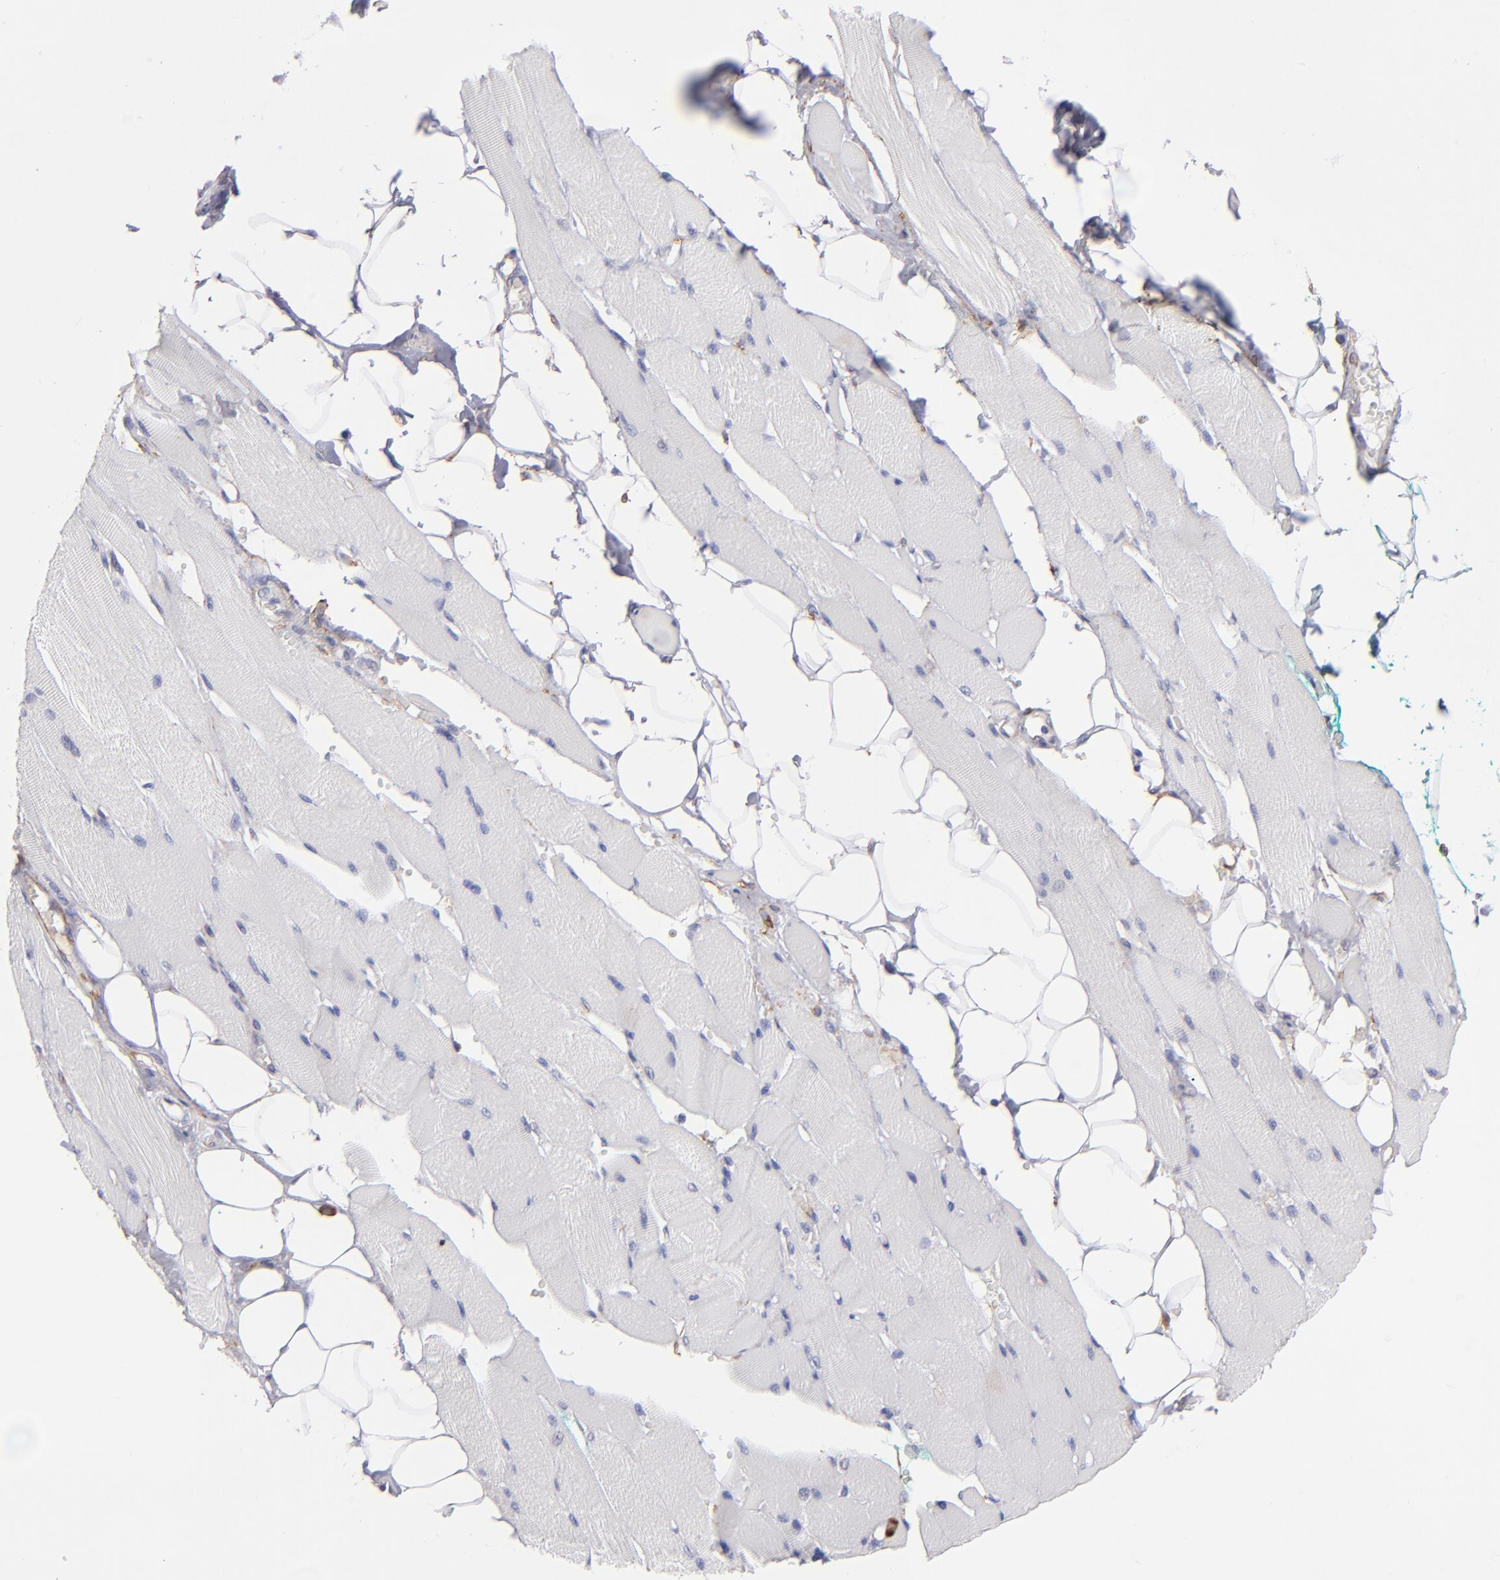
{"staining": {"intensity": "negative", "quantity": "none", "location": "none"}, "tissue": "skeletal muscle", "cell_type": "Myocytes", "image_type": "normal", "snomed": [{"axis": "morphology", "description": "Normal tissue, NOS"}, {"axis": "topography", "description": "Skeletal muscle"}, {"axis": "topography", "description": "Peripheral nerve tissue"}], "caption": "DAB immunohistochemical staining of unremarkable skeletal muscle displays no significant staining in myocytes.", "gene": "AHNAK2", "patient": {"sex": "female", "age": 84}}